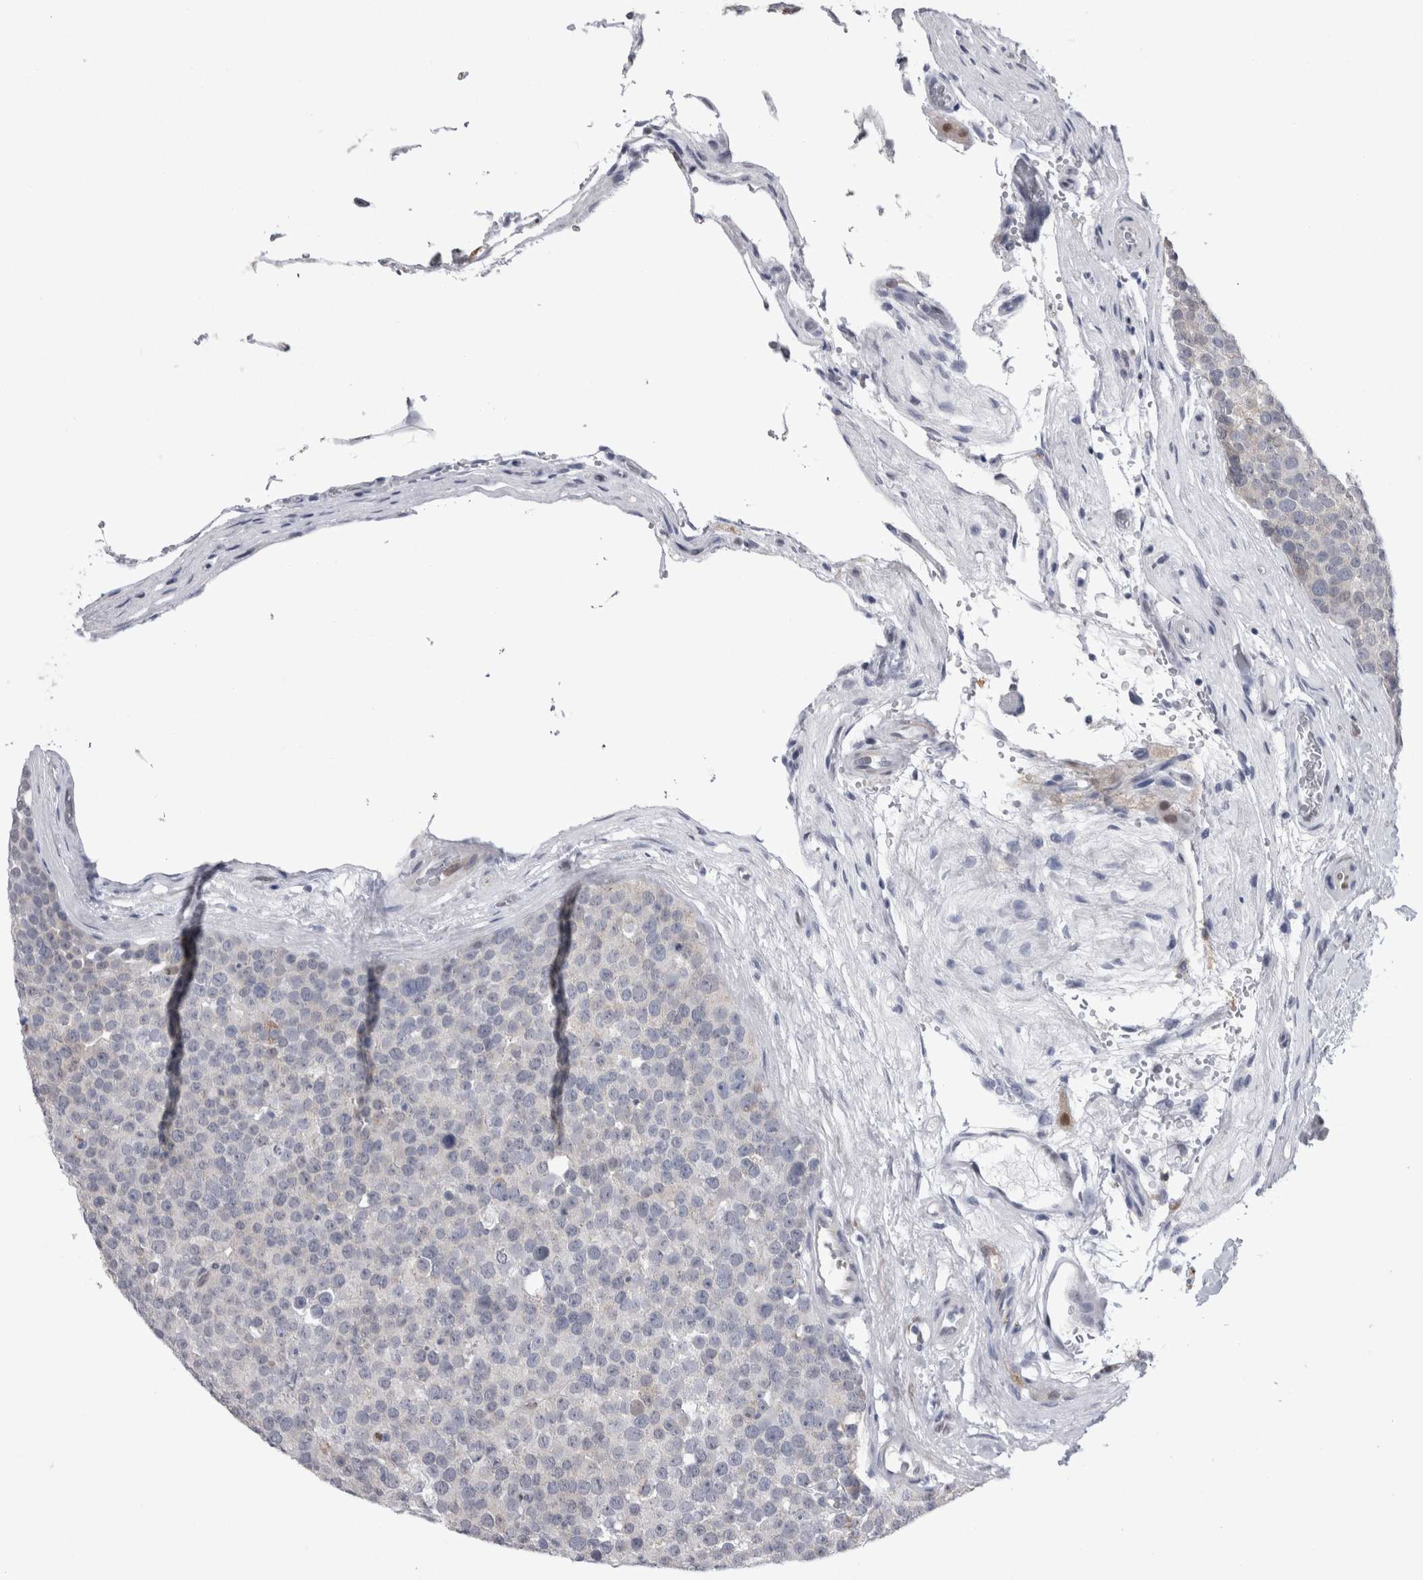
{"staining": {"intensity": "negative", "quantity": "none", "location": "none"}, "tissue": "testis cancer", "cell_type": "Tumor cells", "image_type": "cancer", "snomed": [{"axis": "morphology", "description": "Seminoma, NOS"}, {"axis": "topography", "description": "Testis"}], "caption": "Tumor cells are negative for protein expression in human seminoma (testis).", "gene": "ACOT7", "patient": {"sex": "male", "age": 71}}